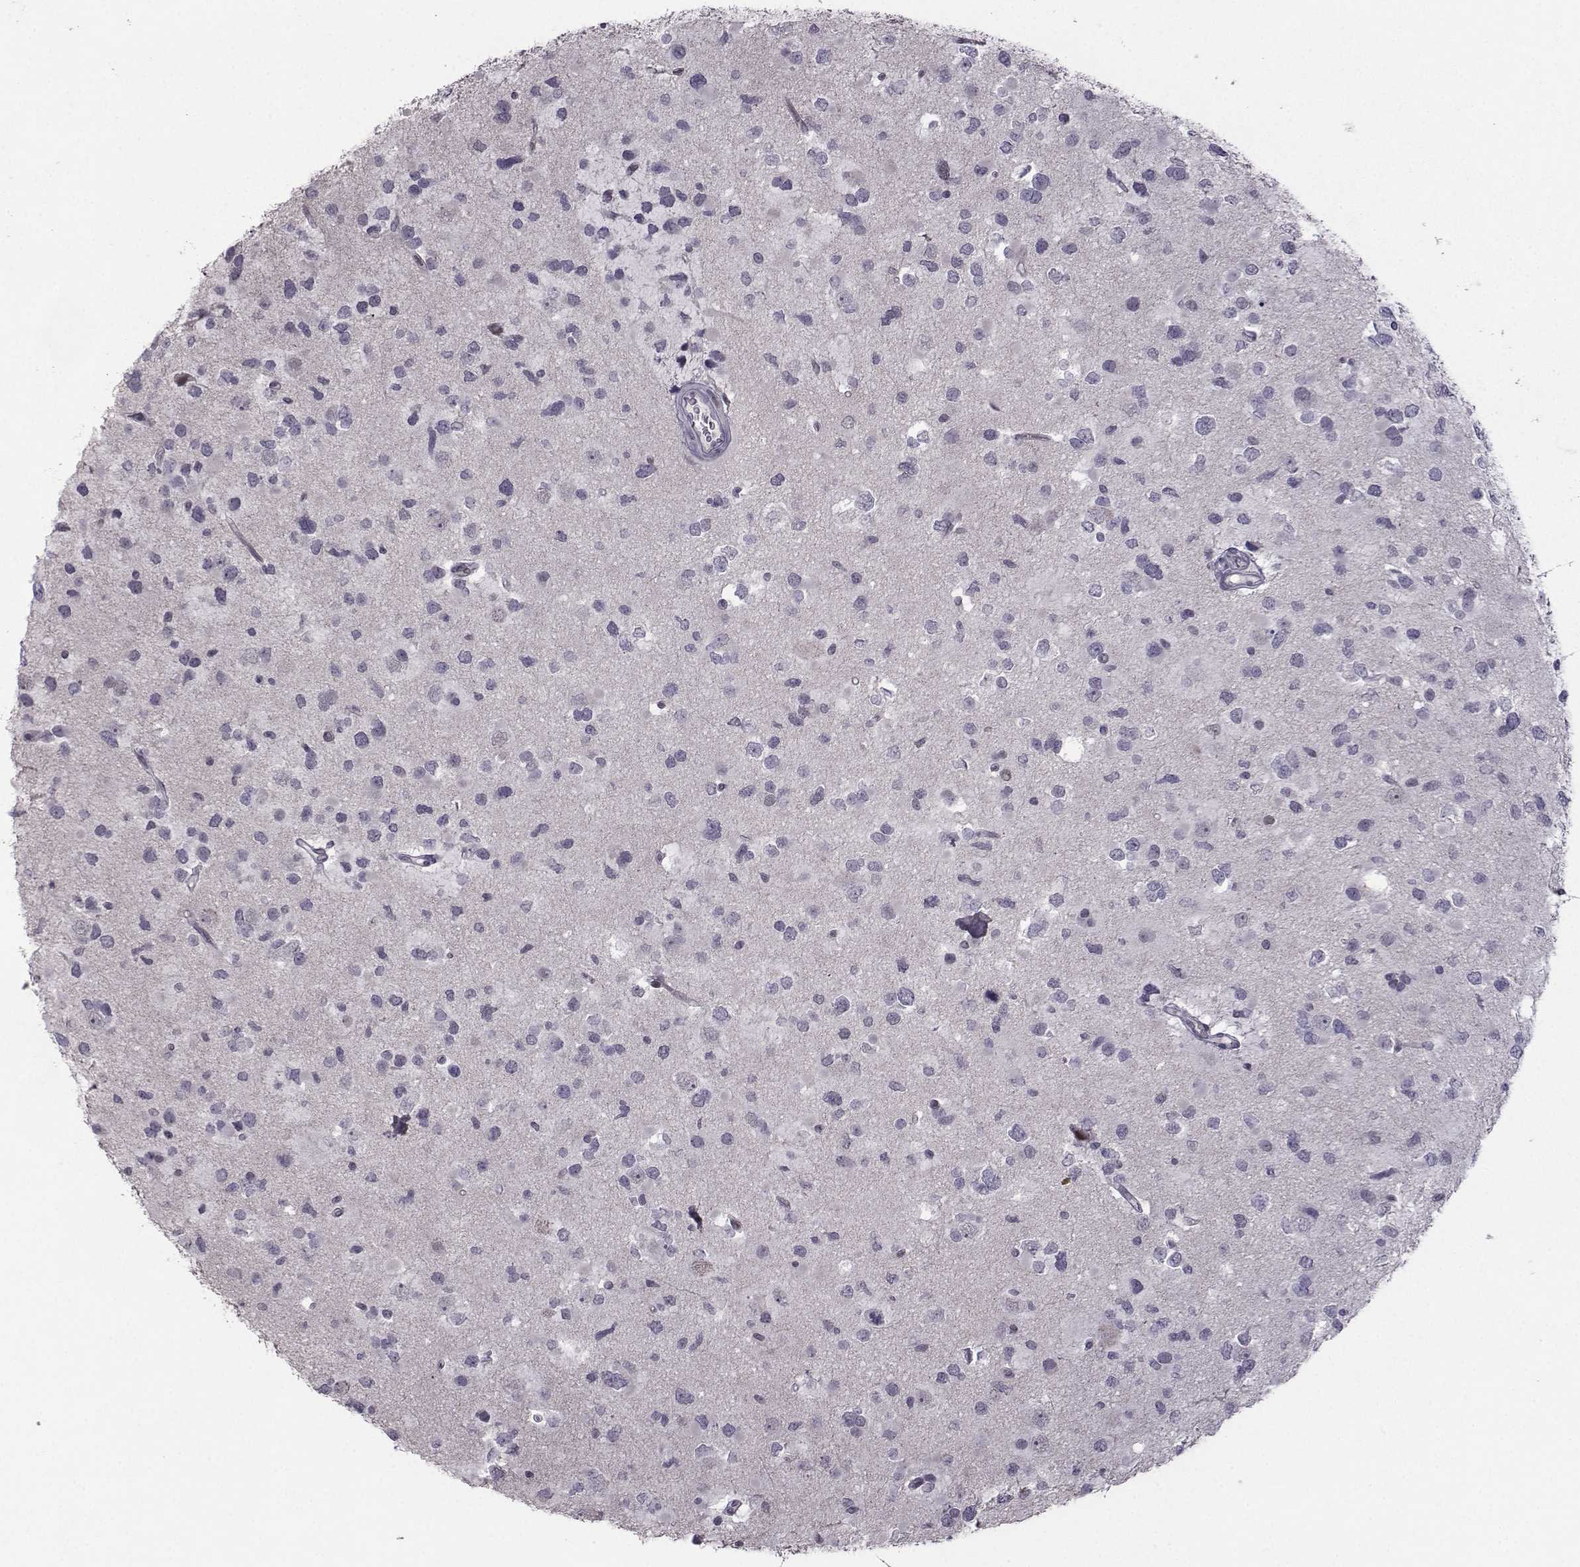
{"staining": {"intensity": "negative", "quantity": "none", "location": "none"}, "tissue": "glioma", "cell_type": "Tumor cells", "image_type": "cancer", "snomed": [{"axis": "morphology", "description": "Glioma, malignant, Low grade"}, {"axis": "topography", "description": "Brain"}], "caption": "The immunohistochemistry micrograph has no significant staining in tumor cells of malignant glioma (low-grade) tissue.", "gene": "LIN28A", "patient": {"sex": "female", "age": 32}}